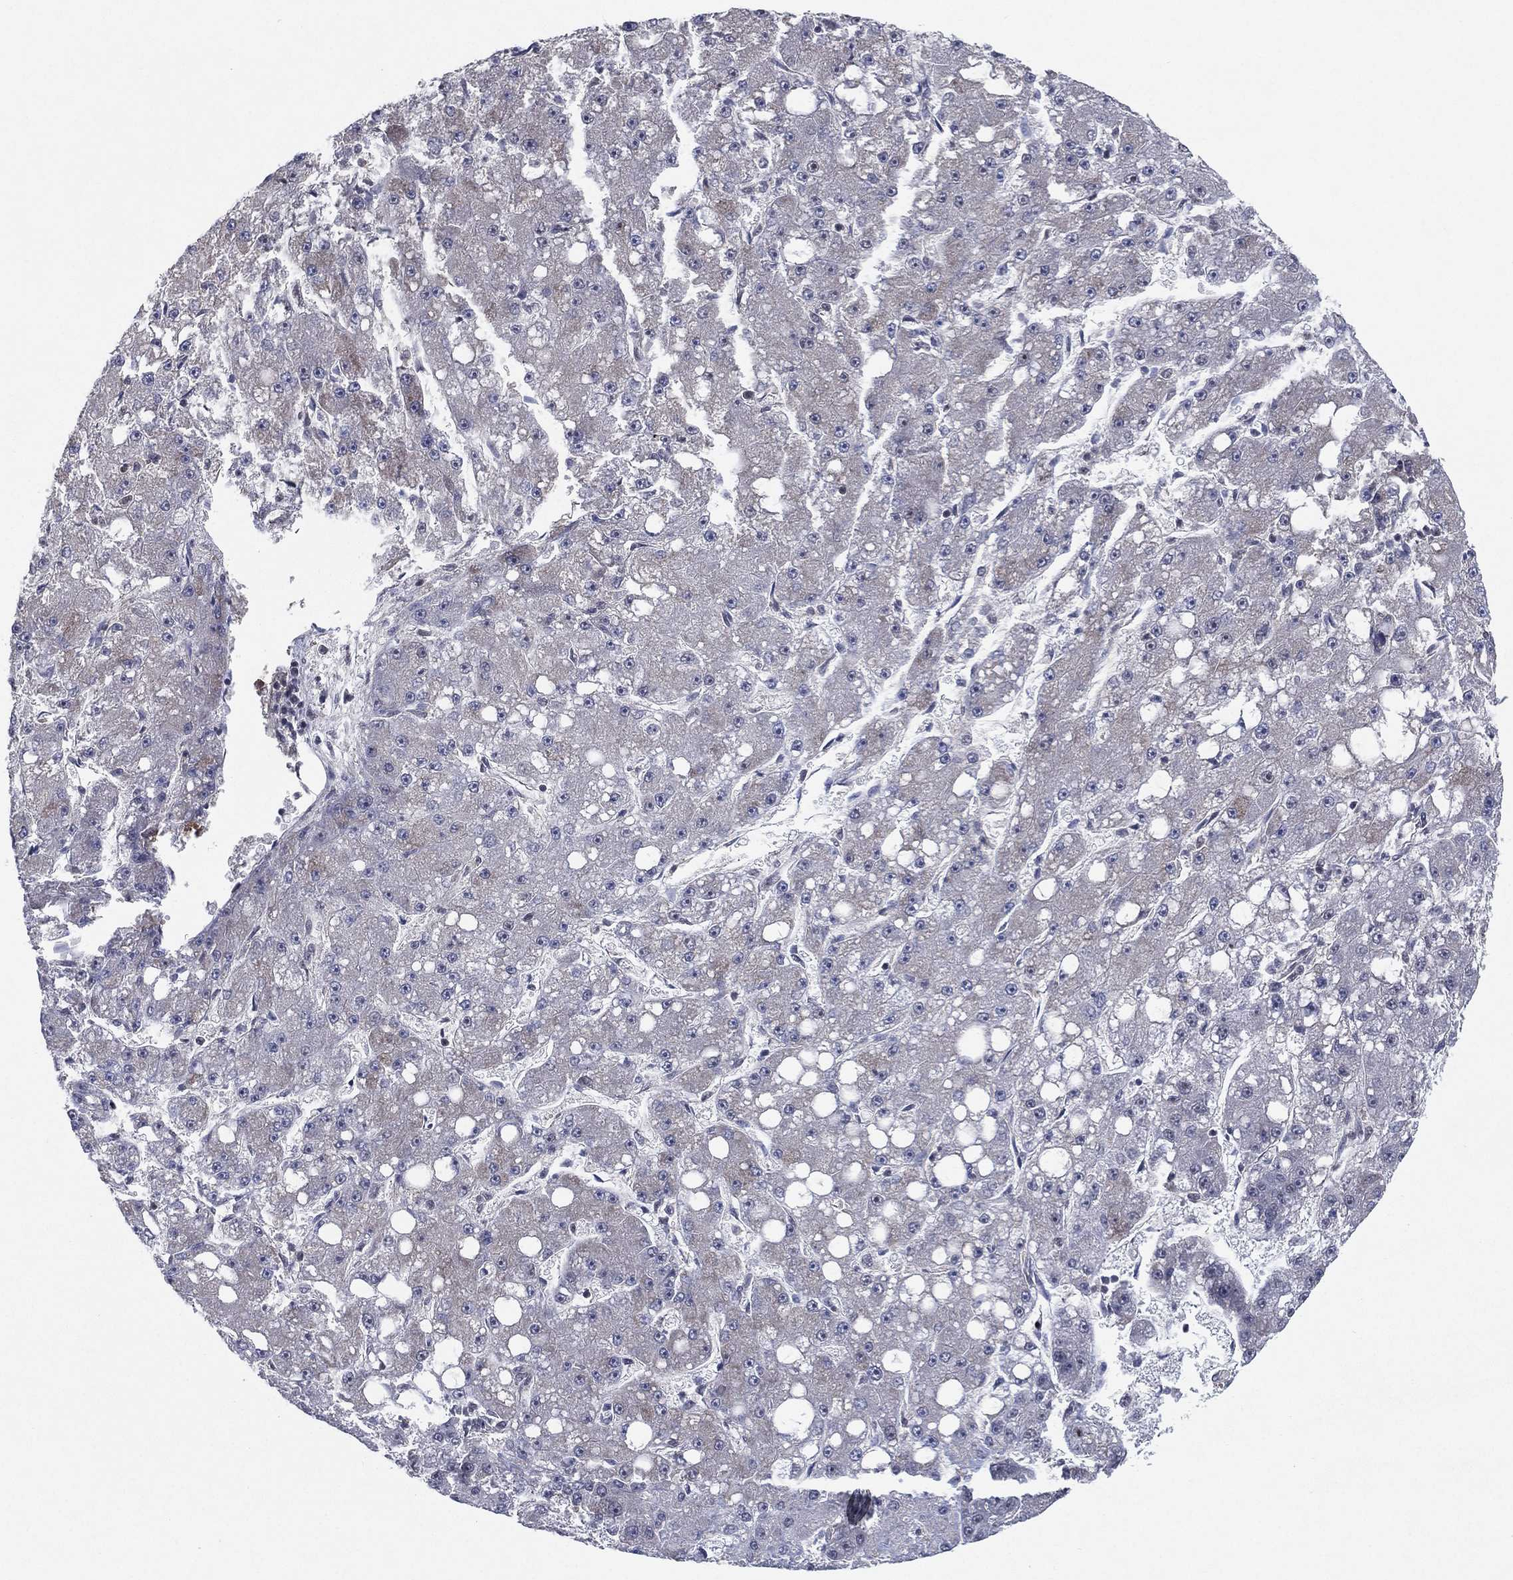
{"staining": {"intensity": "negative", "quantity": "none", "location": "none"}, "tissue": "liver cancer", "cell_type": "Tumor cells", "image_type": "cancer", "snomed": [{"axis": "morphology", "description": "Carcinoma, Hepatocellular, NOS"}, {"axis": "topography", "description": "Liver"}], "caption": "A high-resolution histopathology image shows immunohistochemistry (IHC) staining of hepatocellular carcinoma (liver), which demonstrates no significant positivity in tumor cells. The staining is performed using DAB (3,3'-diaminobenzidine) brown chromogen with nuclei counter-stained in using hematoxylin.", "gene": "DGCR8", "patient": {"sex": "male", "age": 67}}